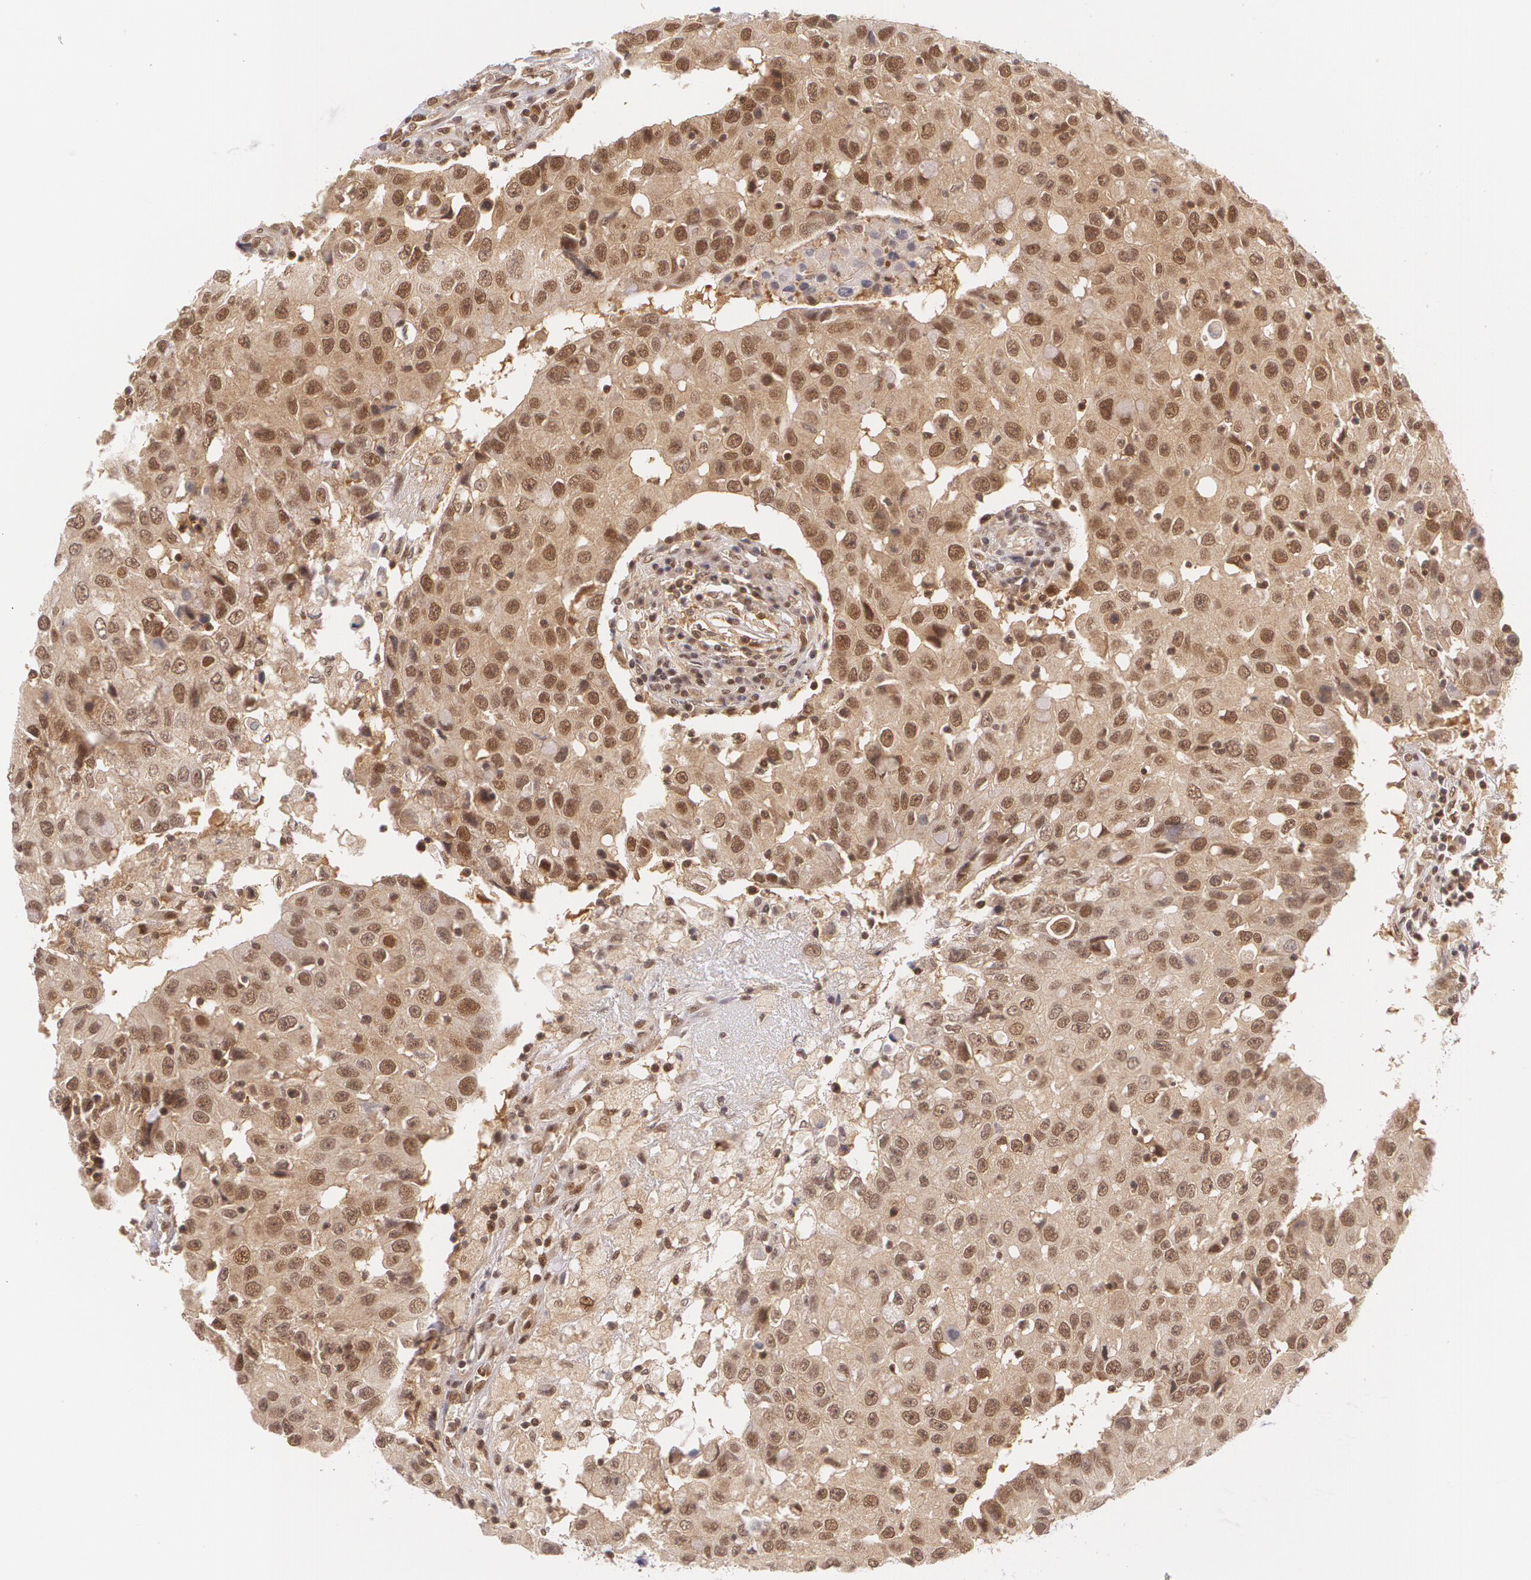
{"staining": {"intensity": "moderate", "quantity": ">75%", "location": "cytoplasmic/membranous,nuclear"}, "tissue": "breast cancer", "cell_type": "Tumor cells", "image_type": "cancer", "snomed": [{"axis": "morphology", "description": "Duct carcinoma"}, {"axis": "topography", "description": "Breast"}], "caption": "Brown immunohistochemical staining in intraductal carcinoma (breast) reveals moderate cytoplasmic/membranous and nuclear staining in approximately >75% of tumor cells.", "gene": "CUL2", "patient": {"sex": "female", "age": 27}}